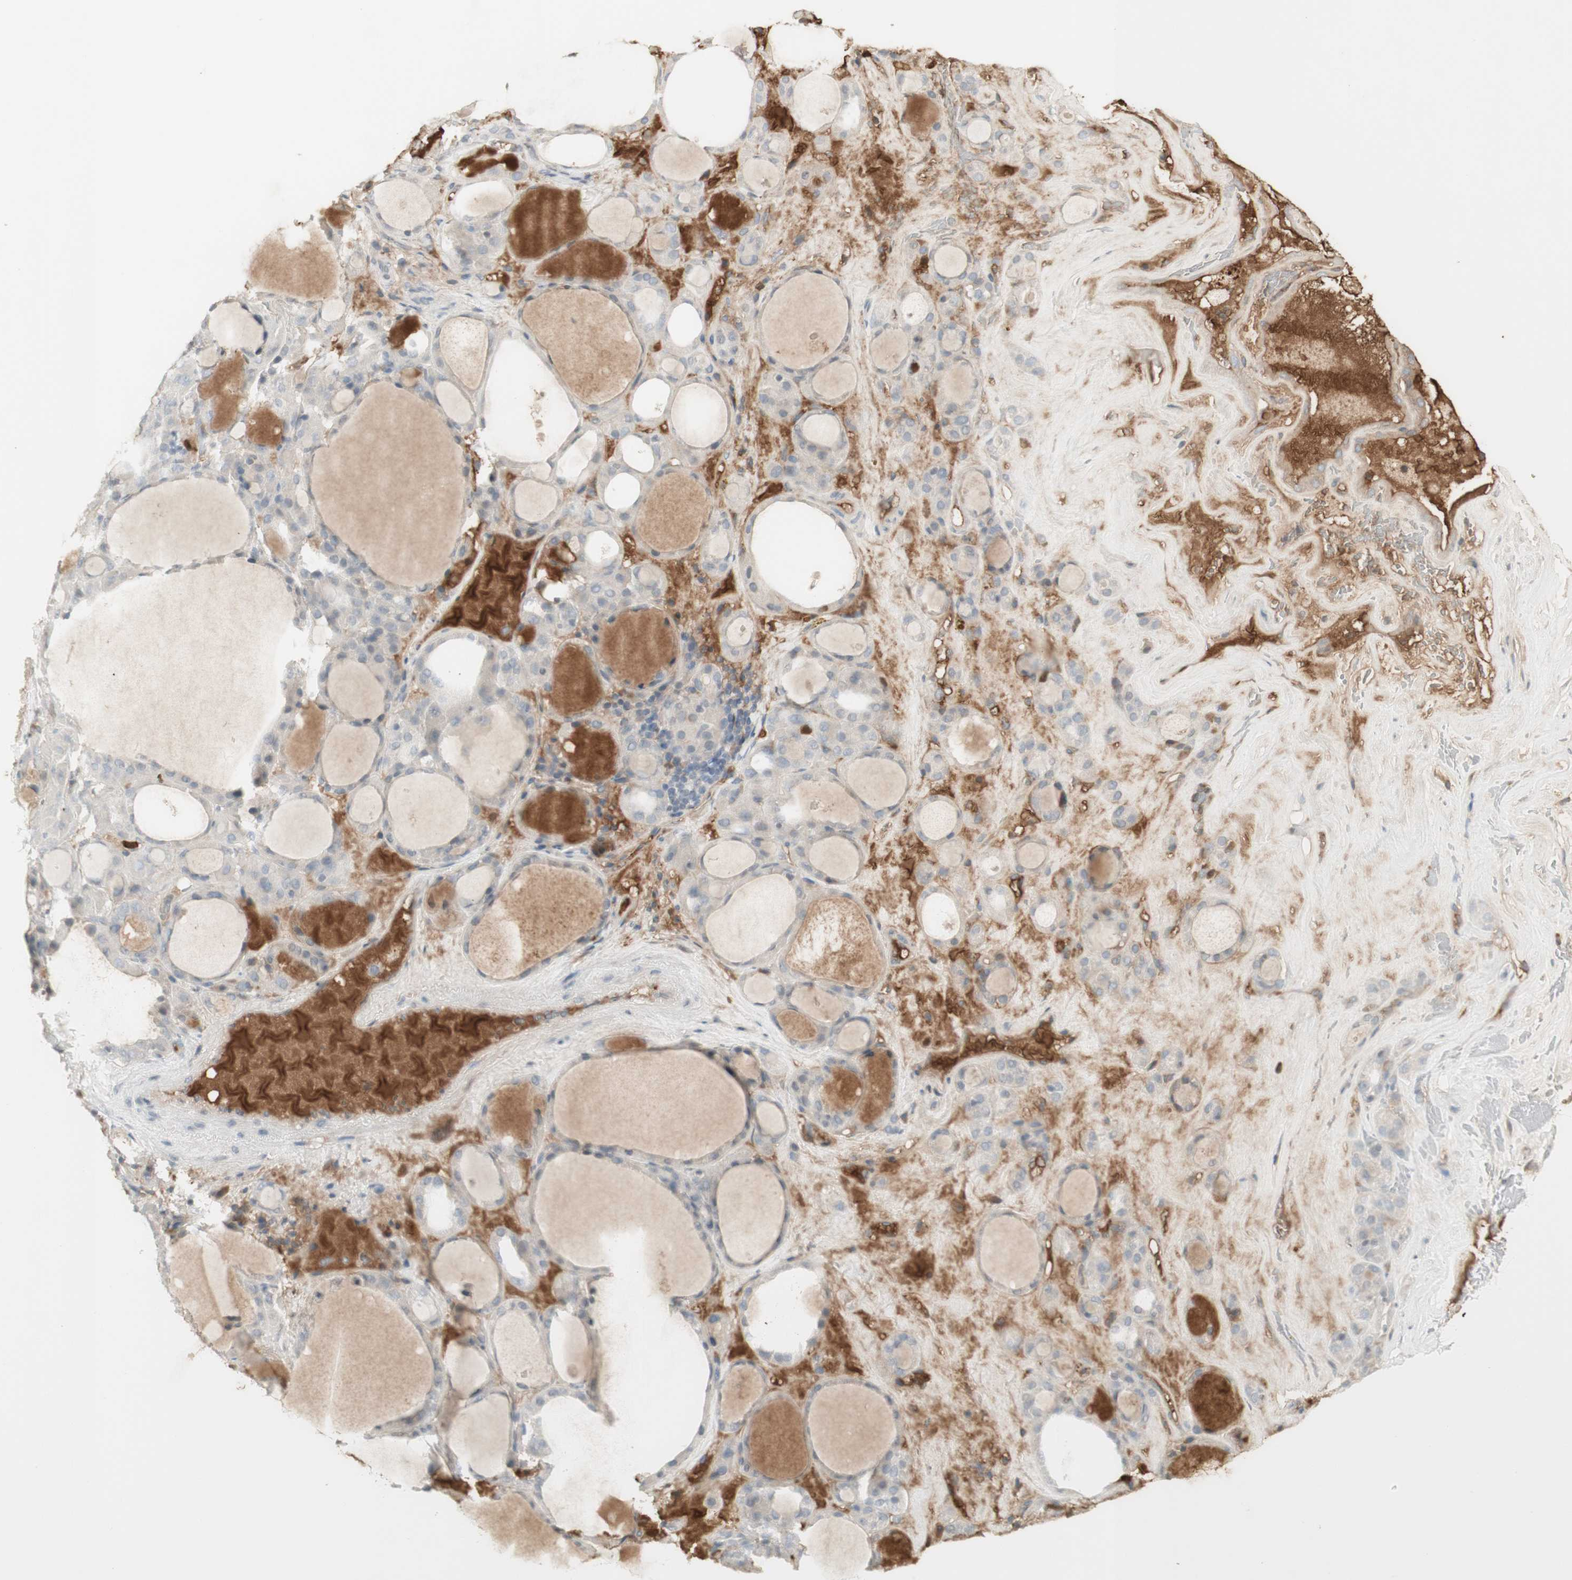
{"staining": {"intensity": "weak", "quantity": "25%-75%", "location": "cytoplasmic/membranous"}, "tissue": "thyroid gland", "cell_type": "Glandular cells", "image_type": "normal", "snomed": [{"axis": "morphology", "description": "Normal tissue, NOS"}, {"axis": "morphology", "description": "Carcinoma, NOS"}, {"axis": "topography", "description": "Thyroid gland"}], "caption": "The image exhibits immunohistochemical staining of unremarkable thyroid gland. There is weak cytoplasmic/membranous positivity is seen in about 25%-75% of glandular cells.", "gene": "NID1", "patient": {"sex": "female", "age": 86}}